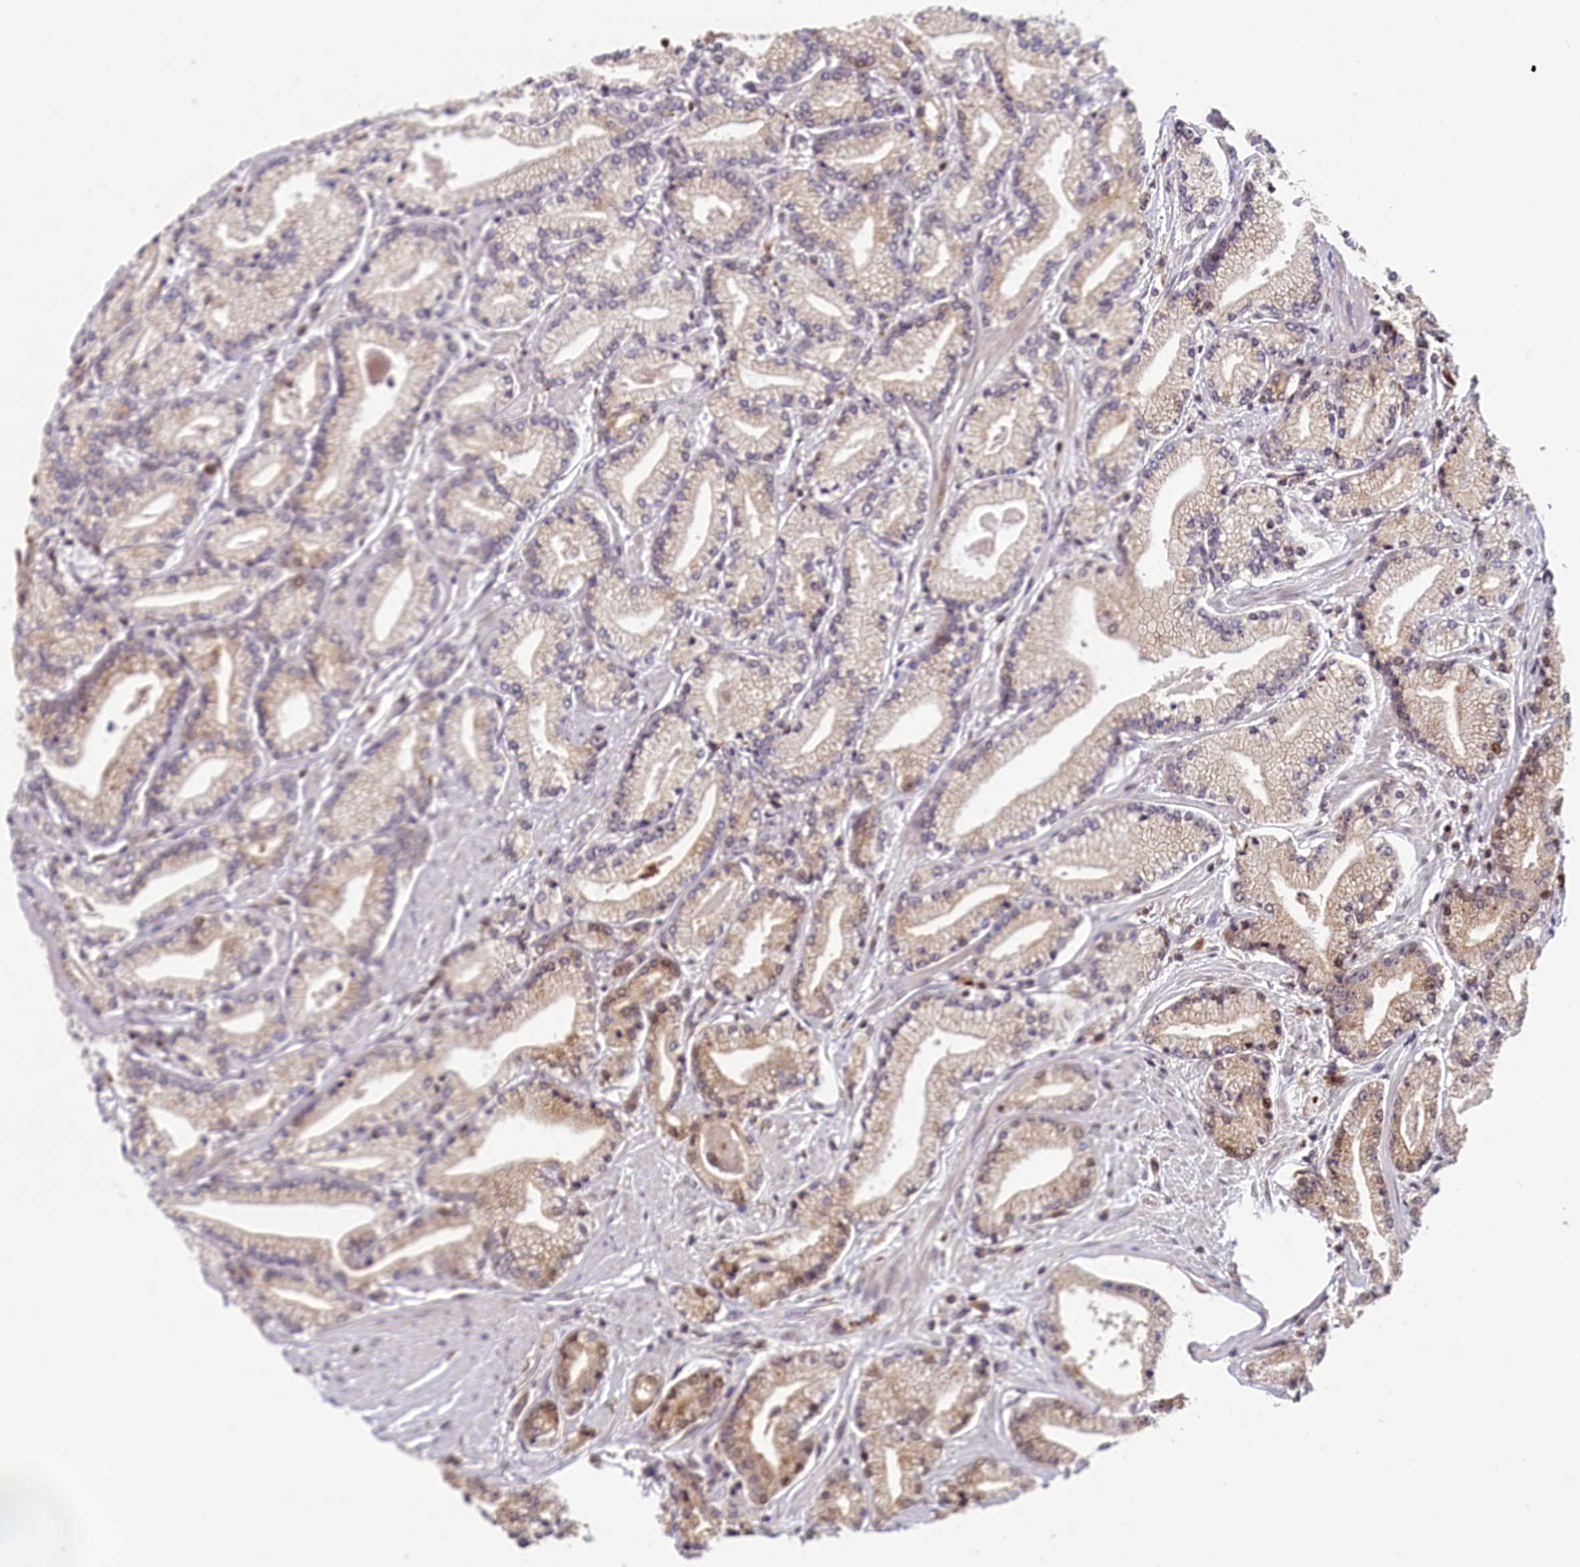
{"staining": {"intensity": "moderate", "quantity": "<25%", "location": "cytoplasmic/membranous"}, "tissue": "prostate cancer", "cell_type": "Tumor cells", "image_type": "cancer", "snomed": [{"axis": "morphology", "description": "Adenocarcinoma, High grade"}, {"axis": "topography", "description": "Prostate"}], "caption": "Immunohistochemistry (IHC) image of prostate adenocarcinoma (high-grade) stained for a protein (brown), which displays low levels of moderate cytoplasmic/membranous expression in about <25% of tumor cells.", "gene": "KCNK6", "patient": {"sex": "male", "age": 67}}